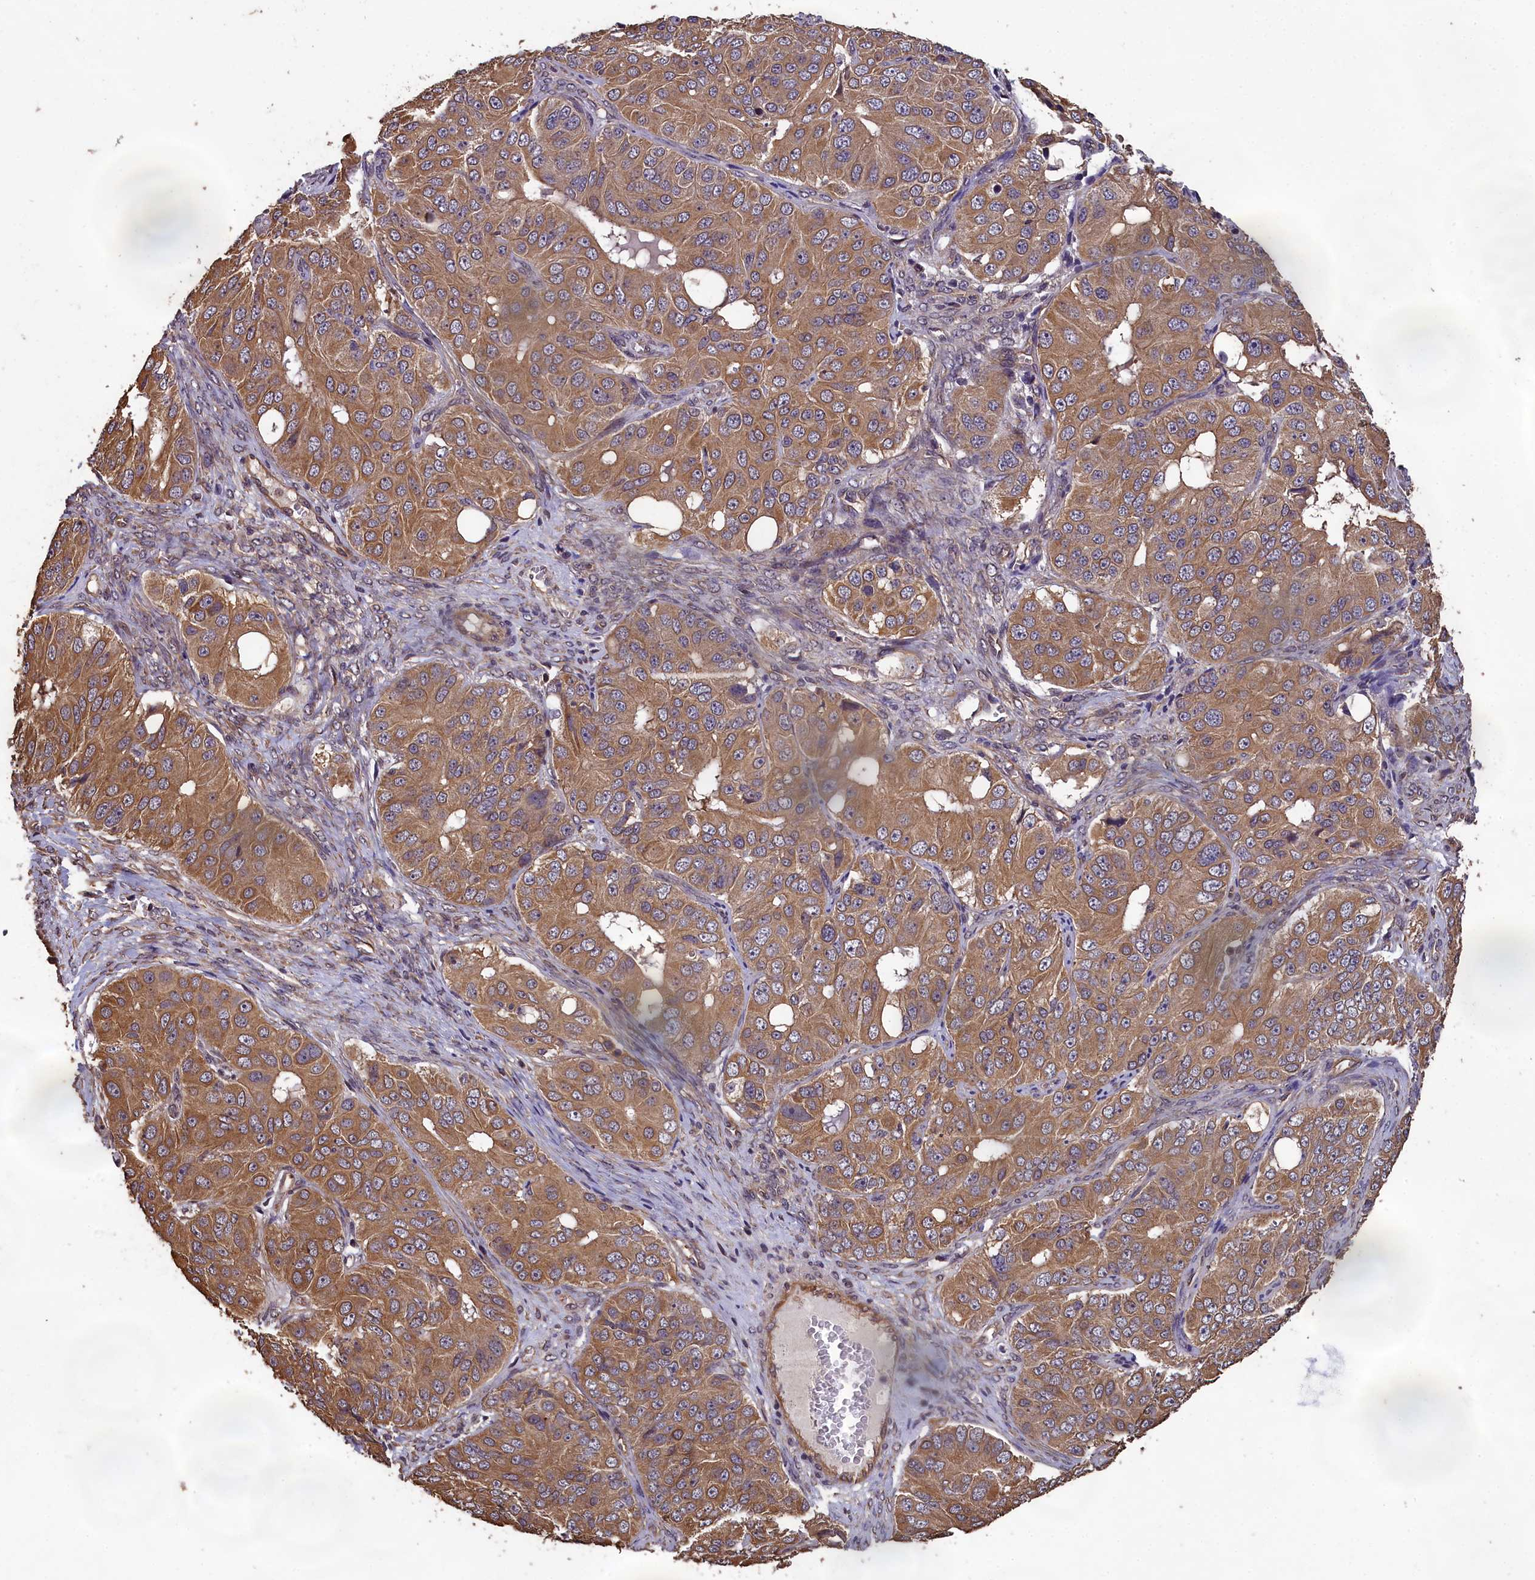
{"staining": {"intensity": "moderate", "quantity": ">75%", "location": "cytoplasmic/membranous"}, "tissue": "ovarian cancer", "cell_type": "Tumor cells", "image_type": "cancer", "snomed": [{"axis": "morphology", "description": "Carcinoma, endometroid"}, {"axis": "topography", "description": "Ovary"}], "caption": "Tumor cells demonstrate medium levels of moderate cytoplasmic/membranous expression in about >75% of cells in human ovarian cancer.", "gene": "CHD9", "patient": {"sex": "female", "age": 51}}